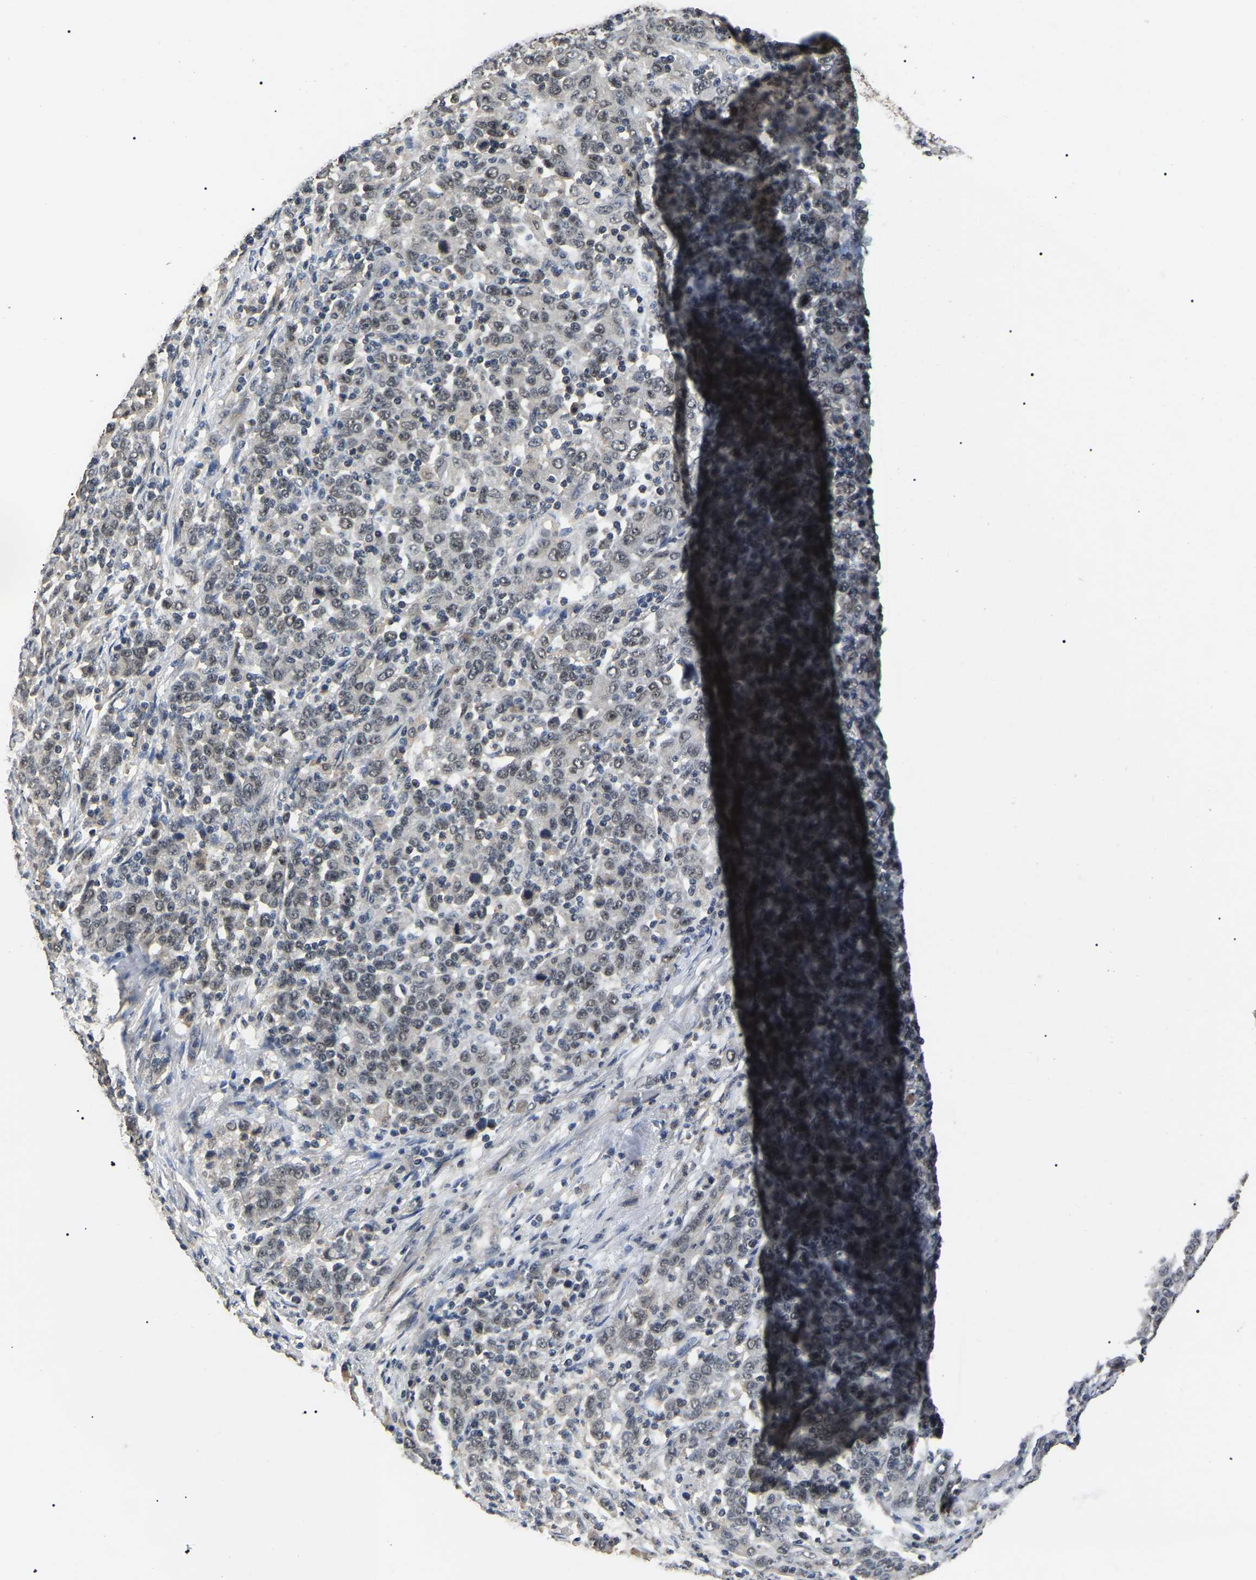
{"staining": {"intensity": "weak", "quantity": "25%-75%", "location": "nuclear"}, "tissue": "stomach cancer", "cell_type": "Tumor cells", "image_type": "cancer", "snomed": [{"axis": "morphology", "description": "Adenocarcinoma, NOS"}, {"axis": "topography", "description": "Stomach, upper"}], "caption": "Immunohistochemical staining of stomach adenocarcinoma reveals low levels of weak nuclear staining in about 25%-75% of tumor cells. The protein of interest is stained brown, and the nuclei are stained in blue (DAB IHC with brightfield microscopy, high magnification).", "gene": "PPM1E", "patient": {"sex": "male", "age": 69}}